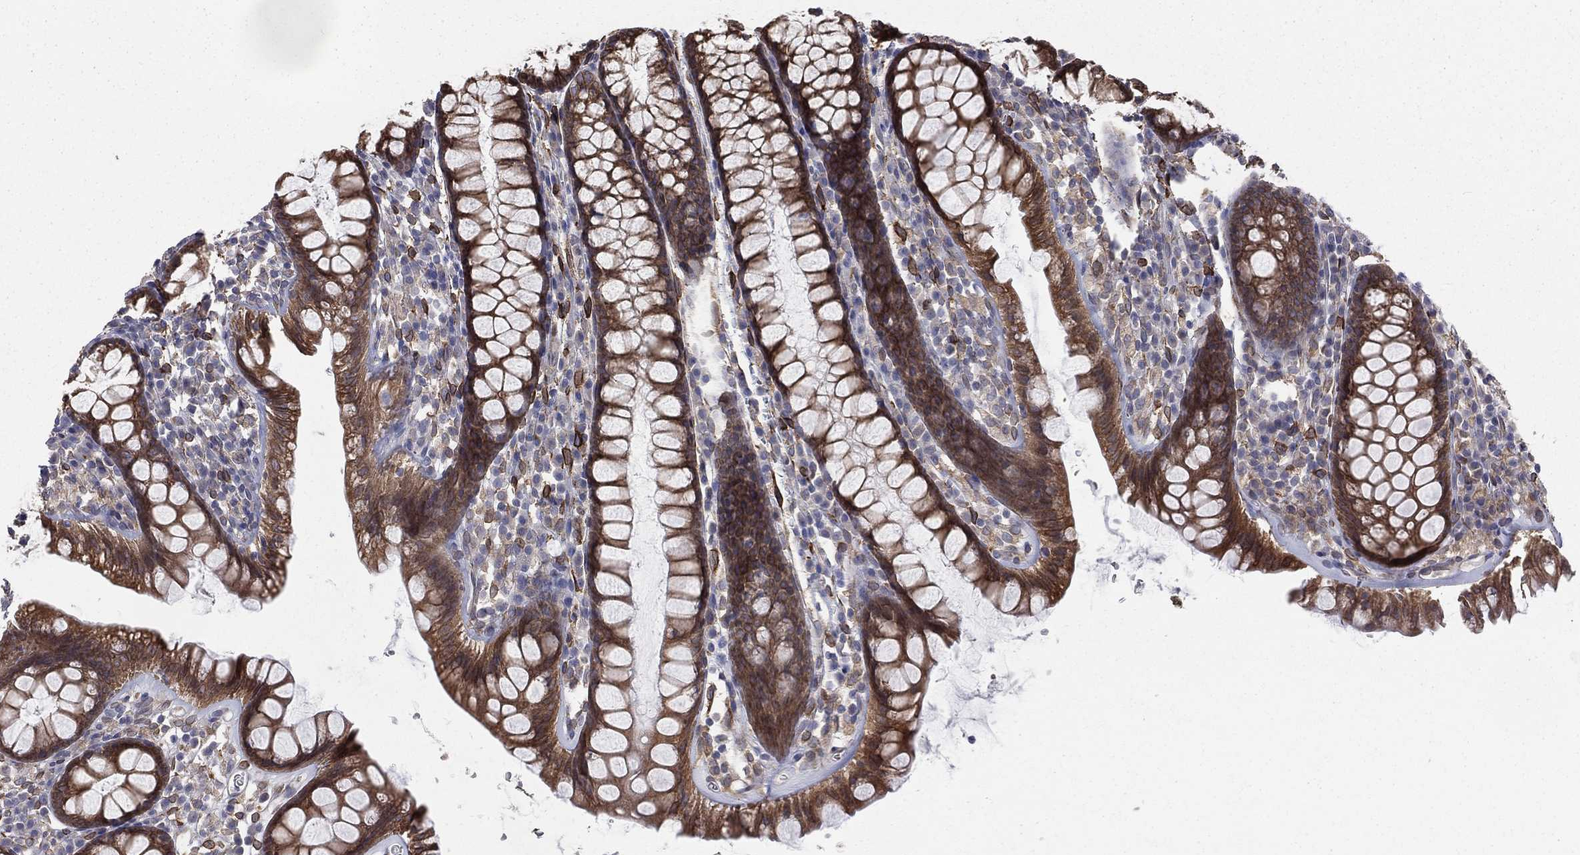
{"staining": {"intensity": "negative", "quantity": "none", "location": "none"}, "tissue": "colon", "cell_type": "Endothelial cells", "image_type": "normal", "snomed": [{"axis": "morphology", "description": "Normal tissue, NOS"}, {"axis": "topography", "description": "Colon"}], "caption": "A high-resolution histopathology image shows IHC staining of benign colon, which demonstrates no significant staining in endothelial cells. (Stains: DAB (3,3'-diaminobenzidine) immunohistochemistry with hematoxylin counter stain, Microscopy: brightfield microscopy at high magnification).", "gene": "PGRMC1", "patient": {"sex": "male", "age": 76}}